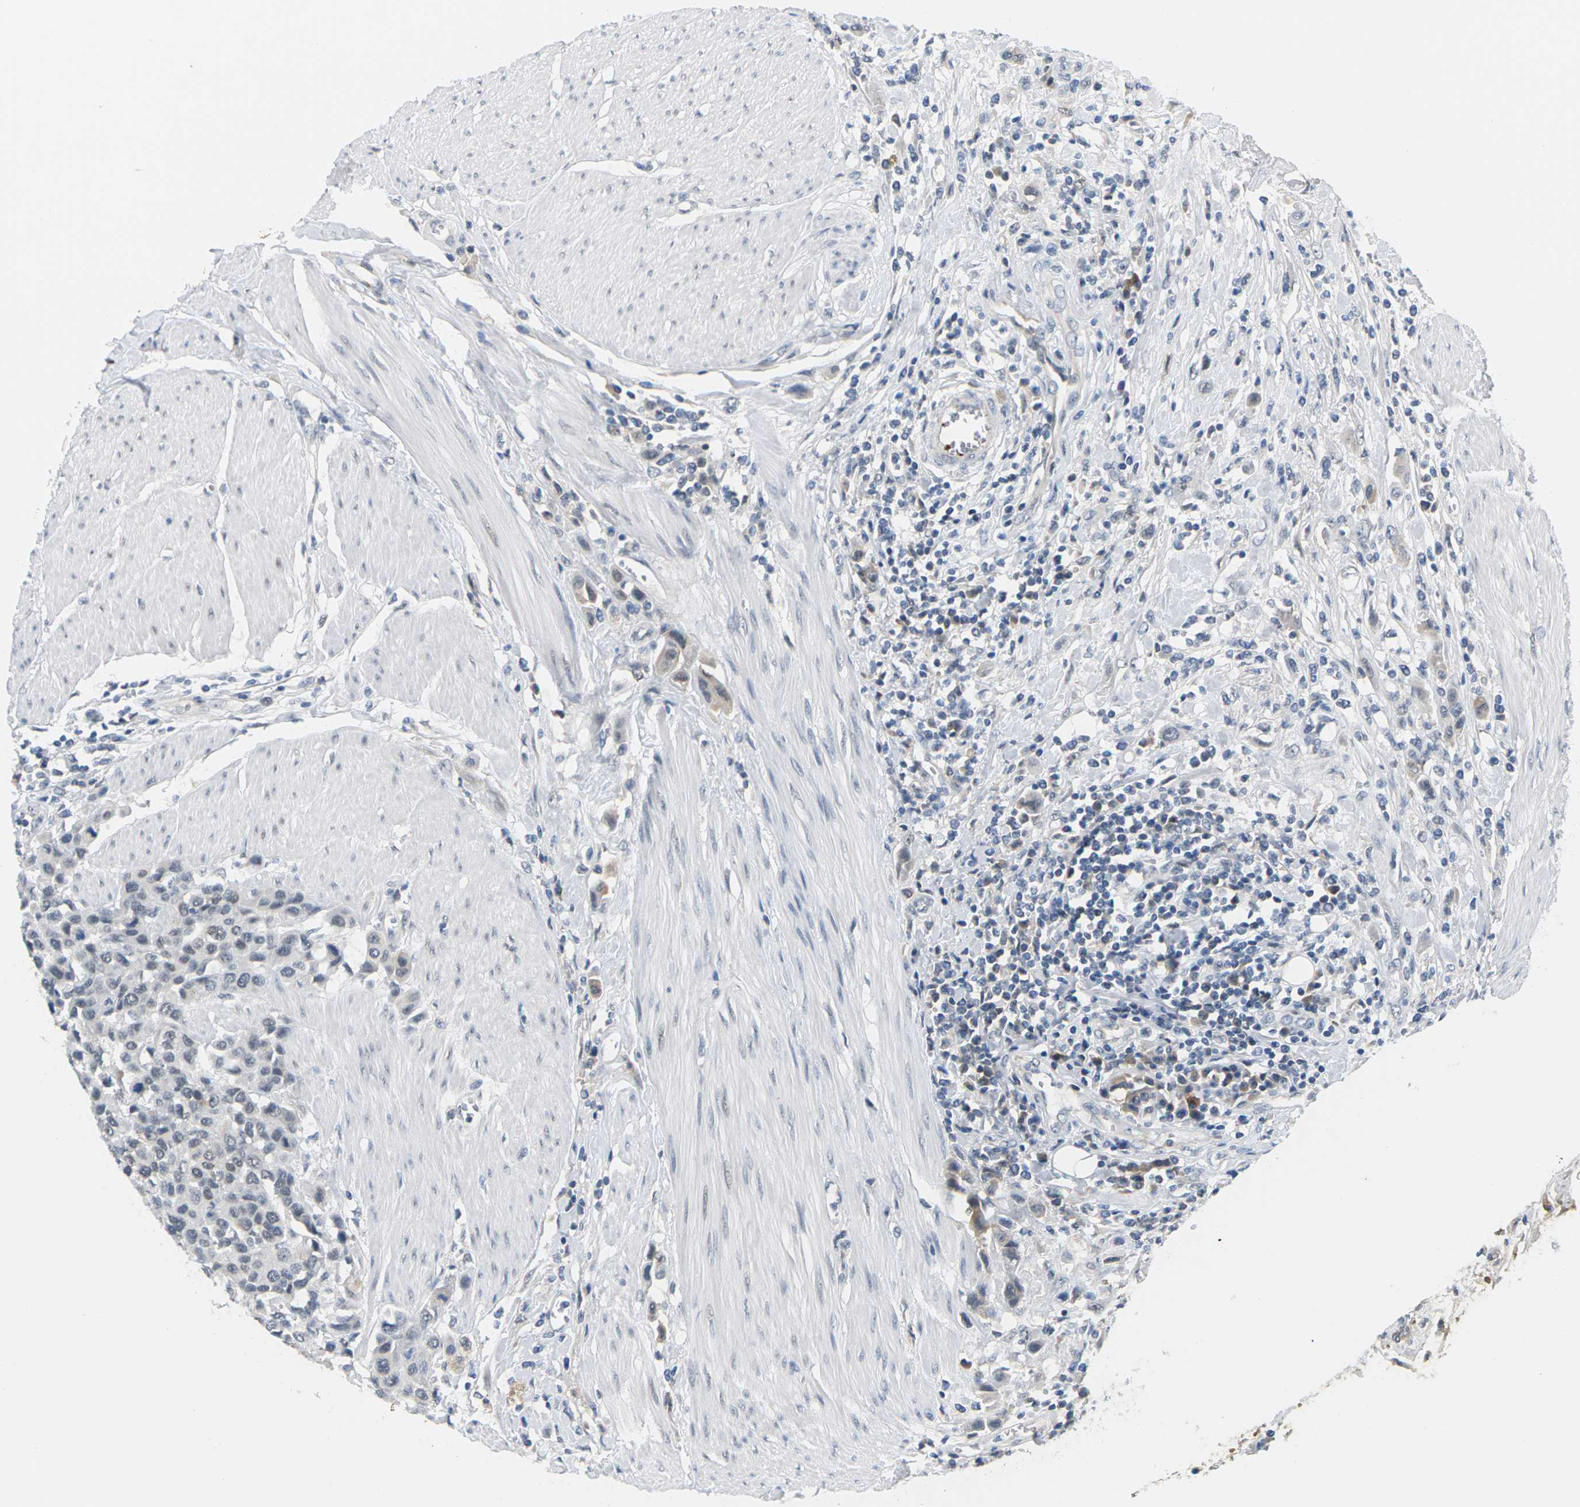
{"staining": {"intensity": "moderate", "quantity": "<25%", "location": "nuclear"}, "tissue": "urothelial cancer", "cell_type": "Tumor cells", "image_type": "cancer", "snomed": [{"axis": "morphology", "description": "Urothelial carcinoma, High grade"}, {"axis": "topography", "description": "Urinary bladder"}], "caption": "An immunohistochemistry histopathology image of neoplastic tissue is shown. Protein staining in brown labels moderate nuclear positivity in urothelial cancer within tumor cells. Nuclei are stained in blue.", "gene": "PKP2", "patient": {"sex": "male", "age": 50}}